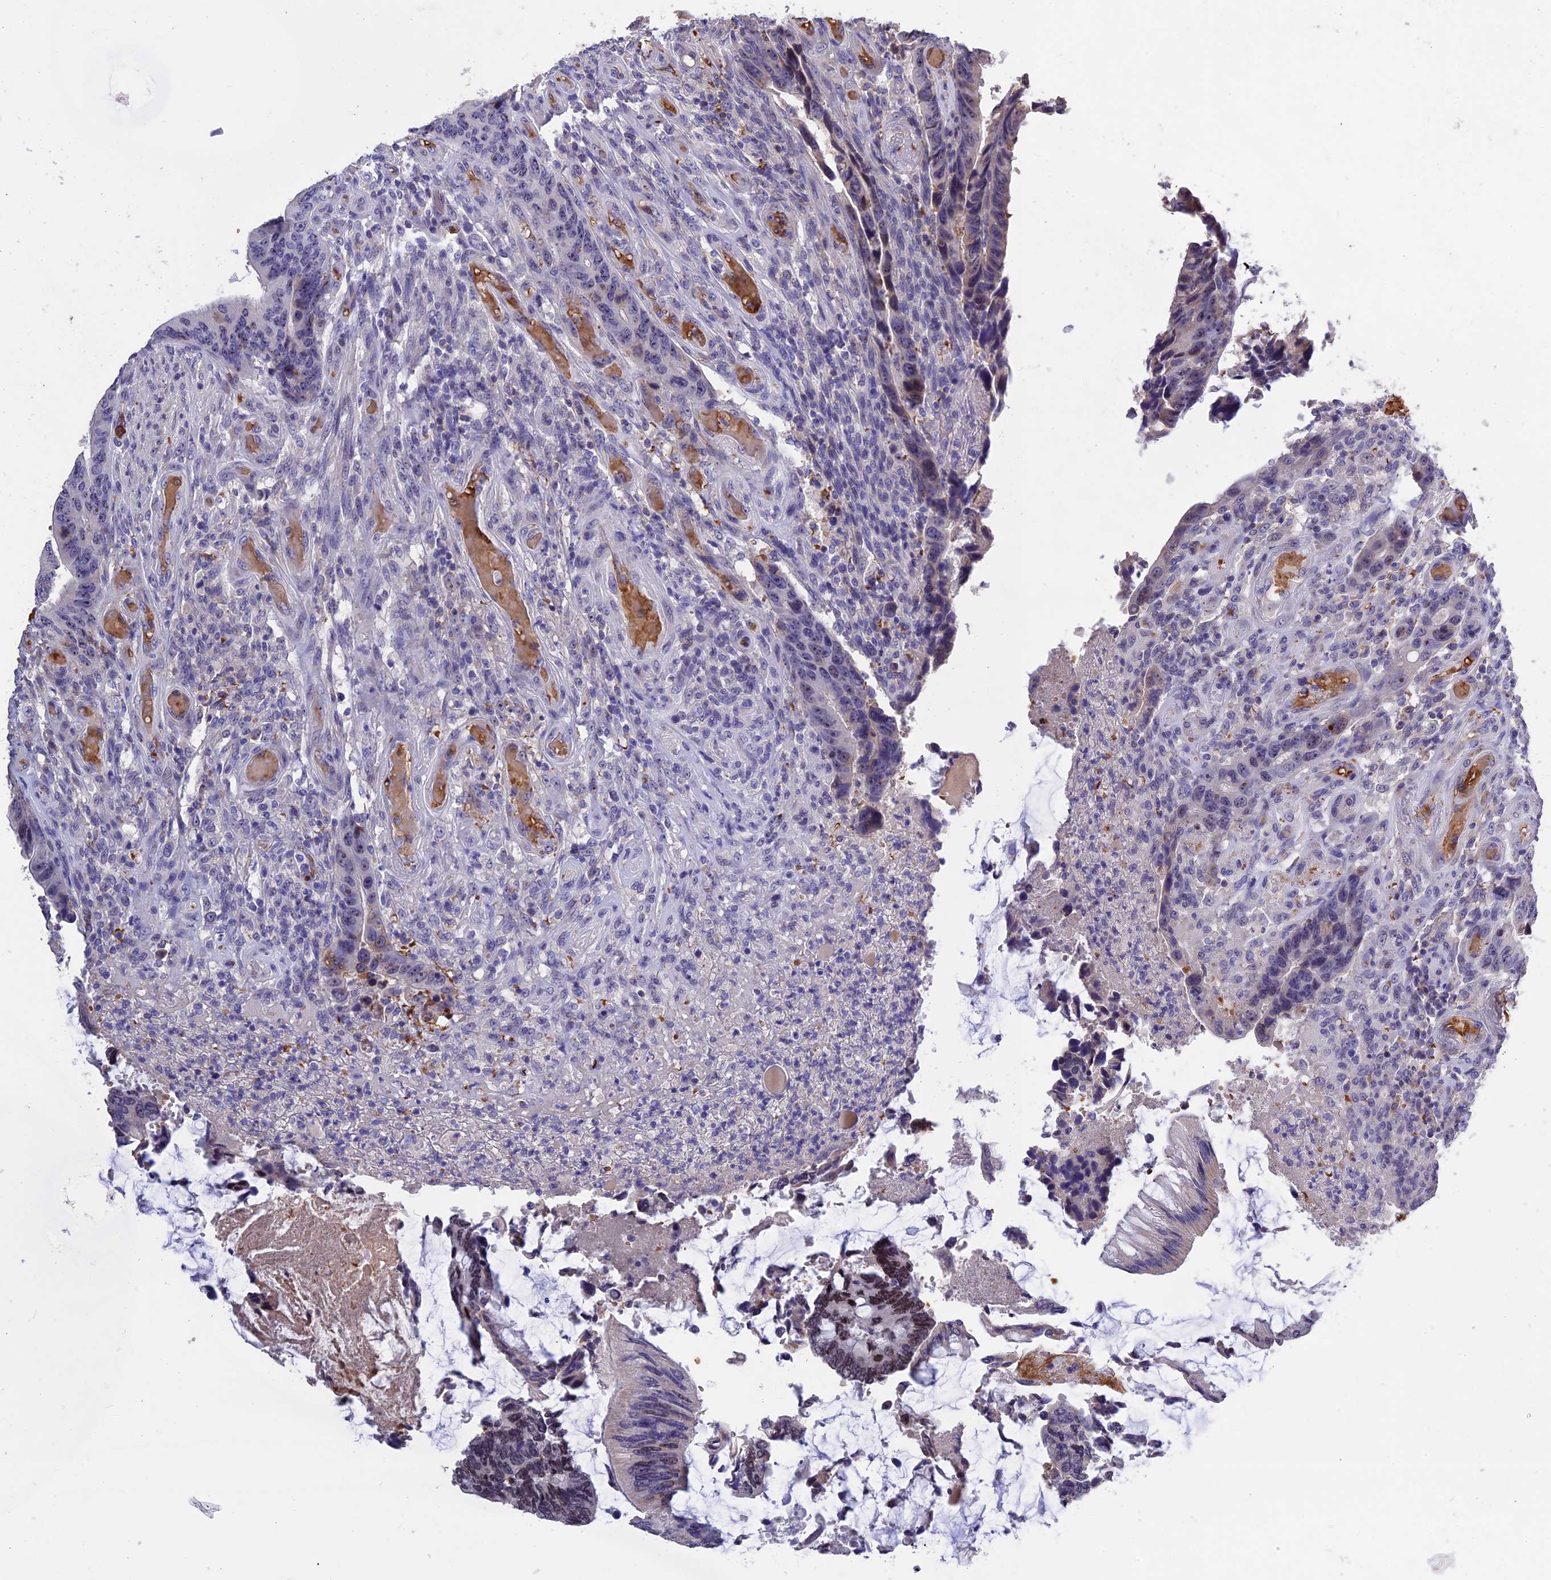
{"staining": {"intensity": "negative", "quantity": "none", "location": "none"}, "tissue": "colorectal cancer", "cell_type": "Tumor cells", "image_type": "cancer", "snomed": [{"axis": "morphology", "description": "Adenocarcinoma, NOS"}, {"axis": "topography", "description": "Colon"}], "caption": "A photomicrograph of colorectal cancer stained for a protein demonstrates no brown staining in tumor cells. (DAB immunohistochemistry, high magnification).", "gene": "KNOP1", "patient": {"sex": "male", "age": 87}}